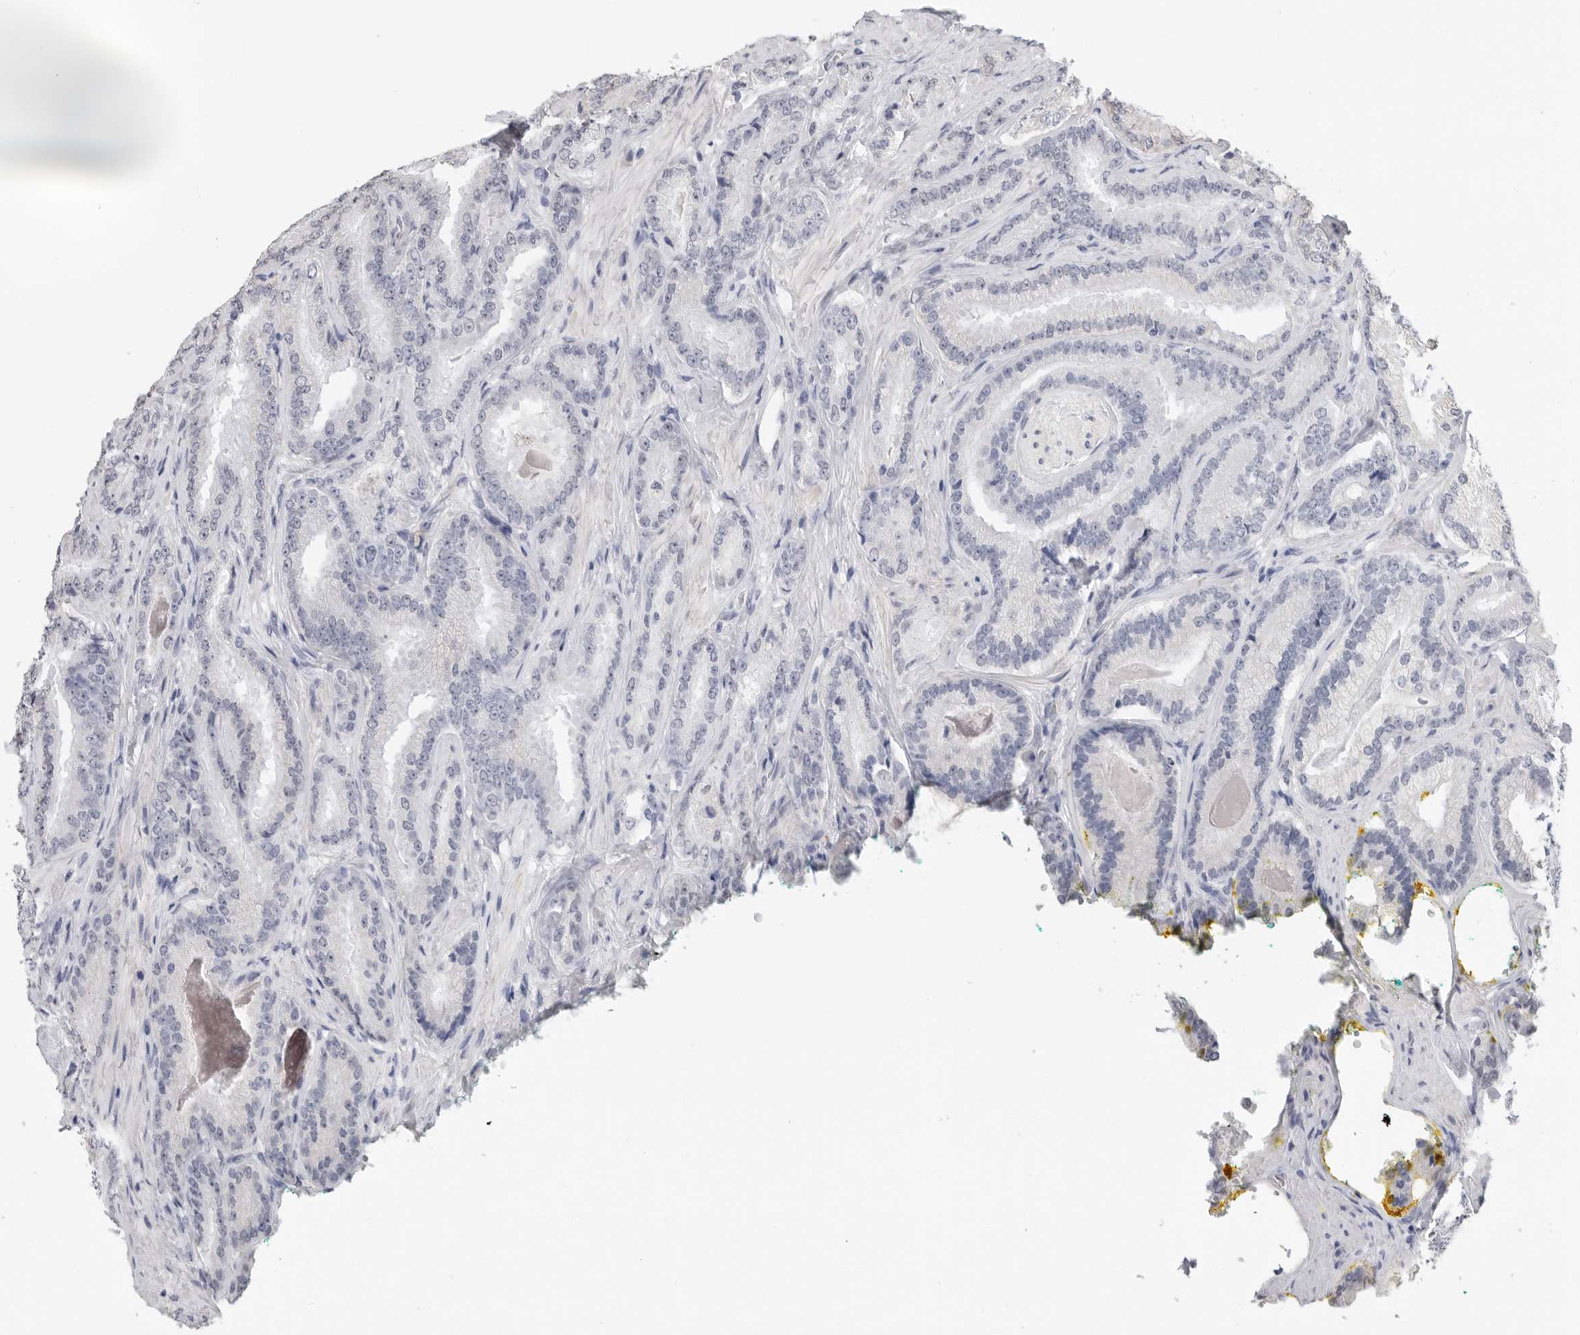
{"staining": {"intensity": "negative", "quantity": "none", "location": "none"}, "tissue": "prostate cancer", "cell_type": "Tumor cells", "image_type": "cancer", "snomed": [{"axis": "morphology", "description": "Adenocarcinoma, Low grade"}, {"axis": "topography", "description": "Prostate"}], "caption": "There is no significant staining in tumor cells of prostate cancer (adenocarcinoma (low-grade)).", "gene": "ARHGEF10", "patient": {"sex": "male", "age": 51}}